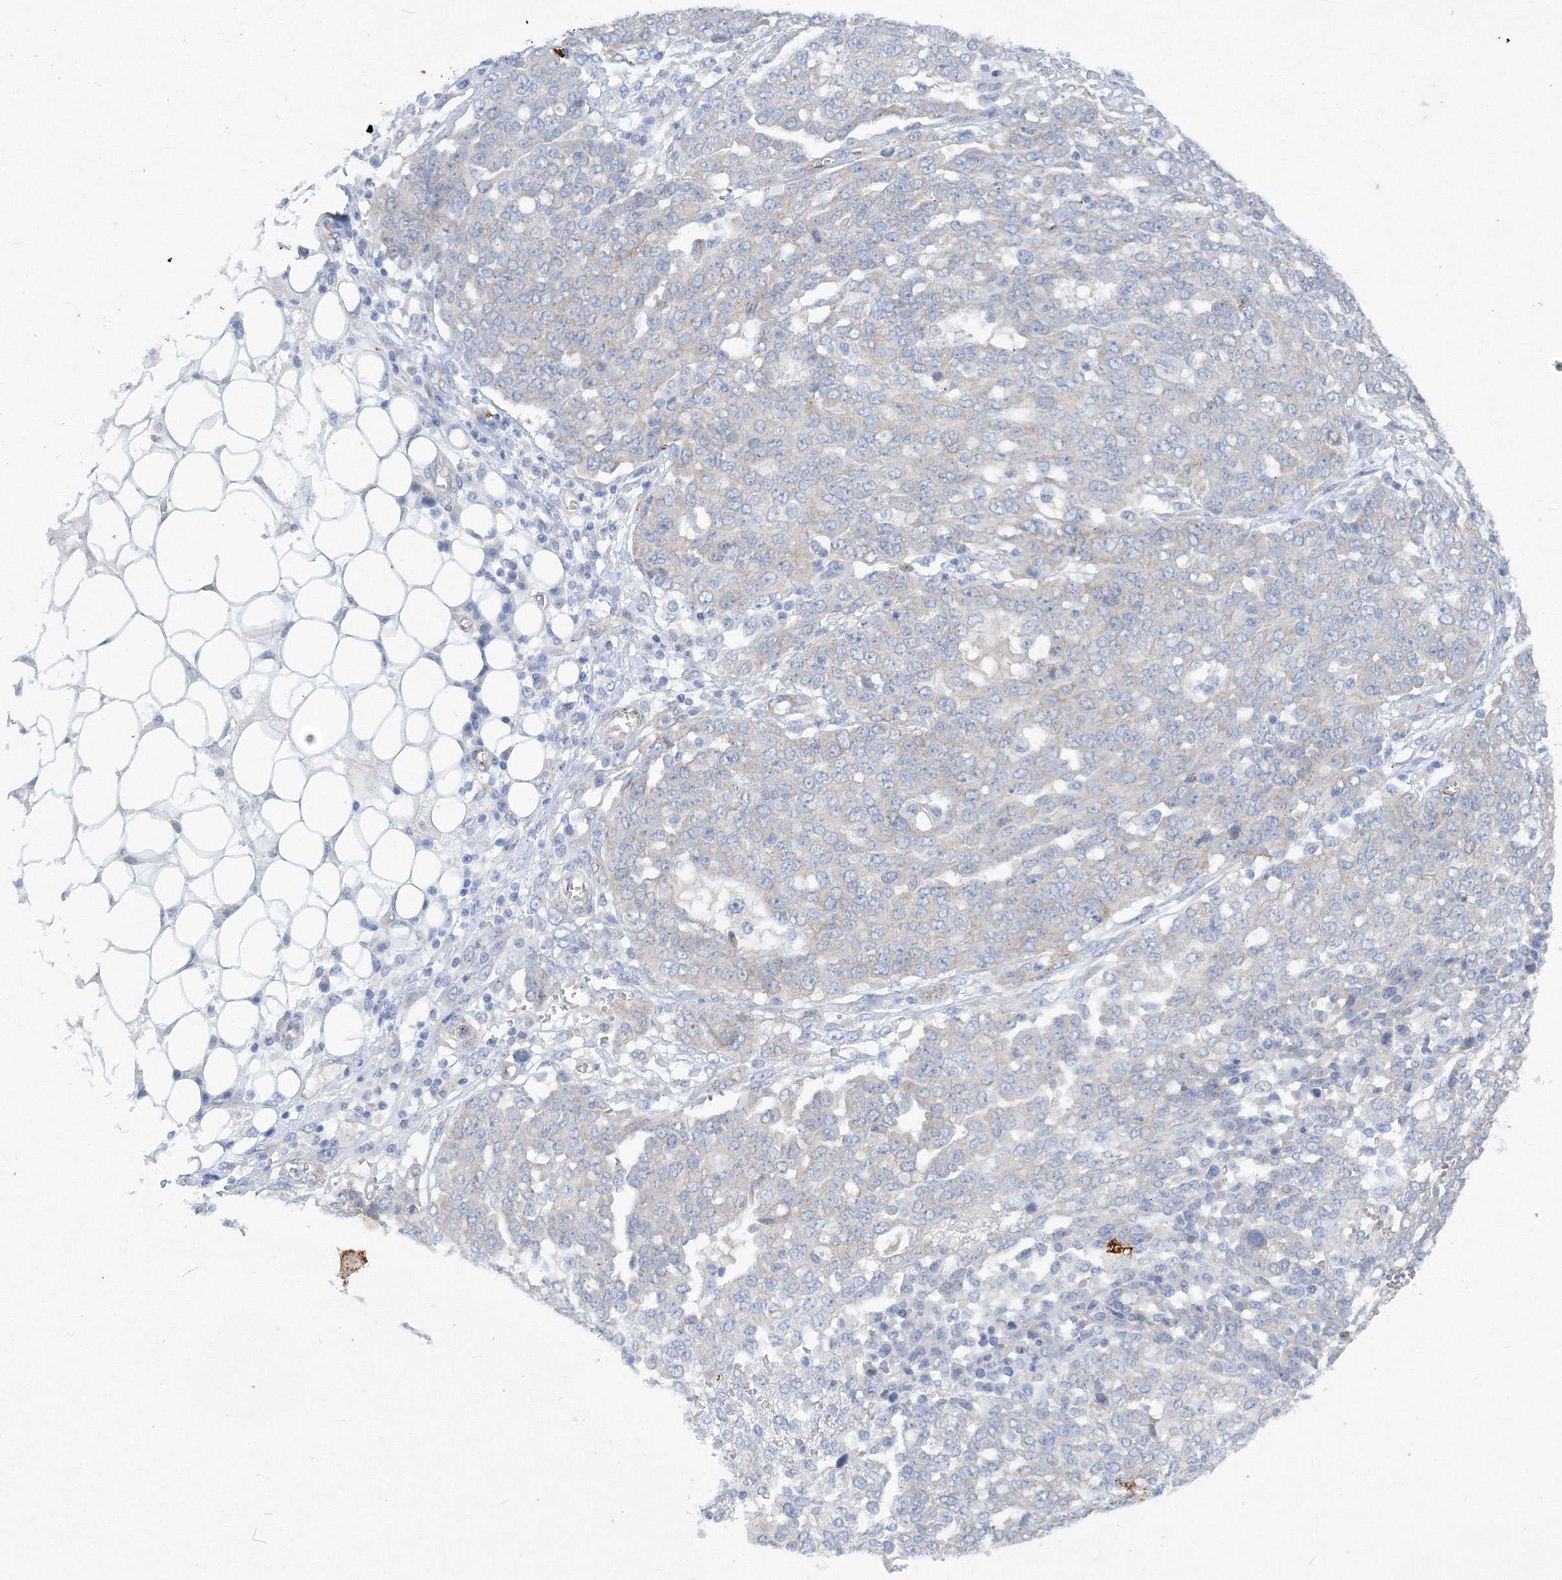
{"staining": {"intensity": "negative", "quantity": "none", "location": "none"}, "tissue": "ovarian cancer", "cell_type": "Tumor cells", "image_type": "cancer", "snomed": [{"axis": "morphology", "description": "Cystadenocarcinoma, serous, NOS"}, {"axis": "topography", "description": "Soft tissue"}, {"axis": "topography", "description": "Ovary"}], "caption": "Tumor cells are negative for protein expression in human ovarian cancer.", "gene": "TANC1", "patient": {"sex": "female", "age": 57}}